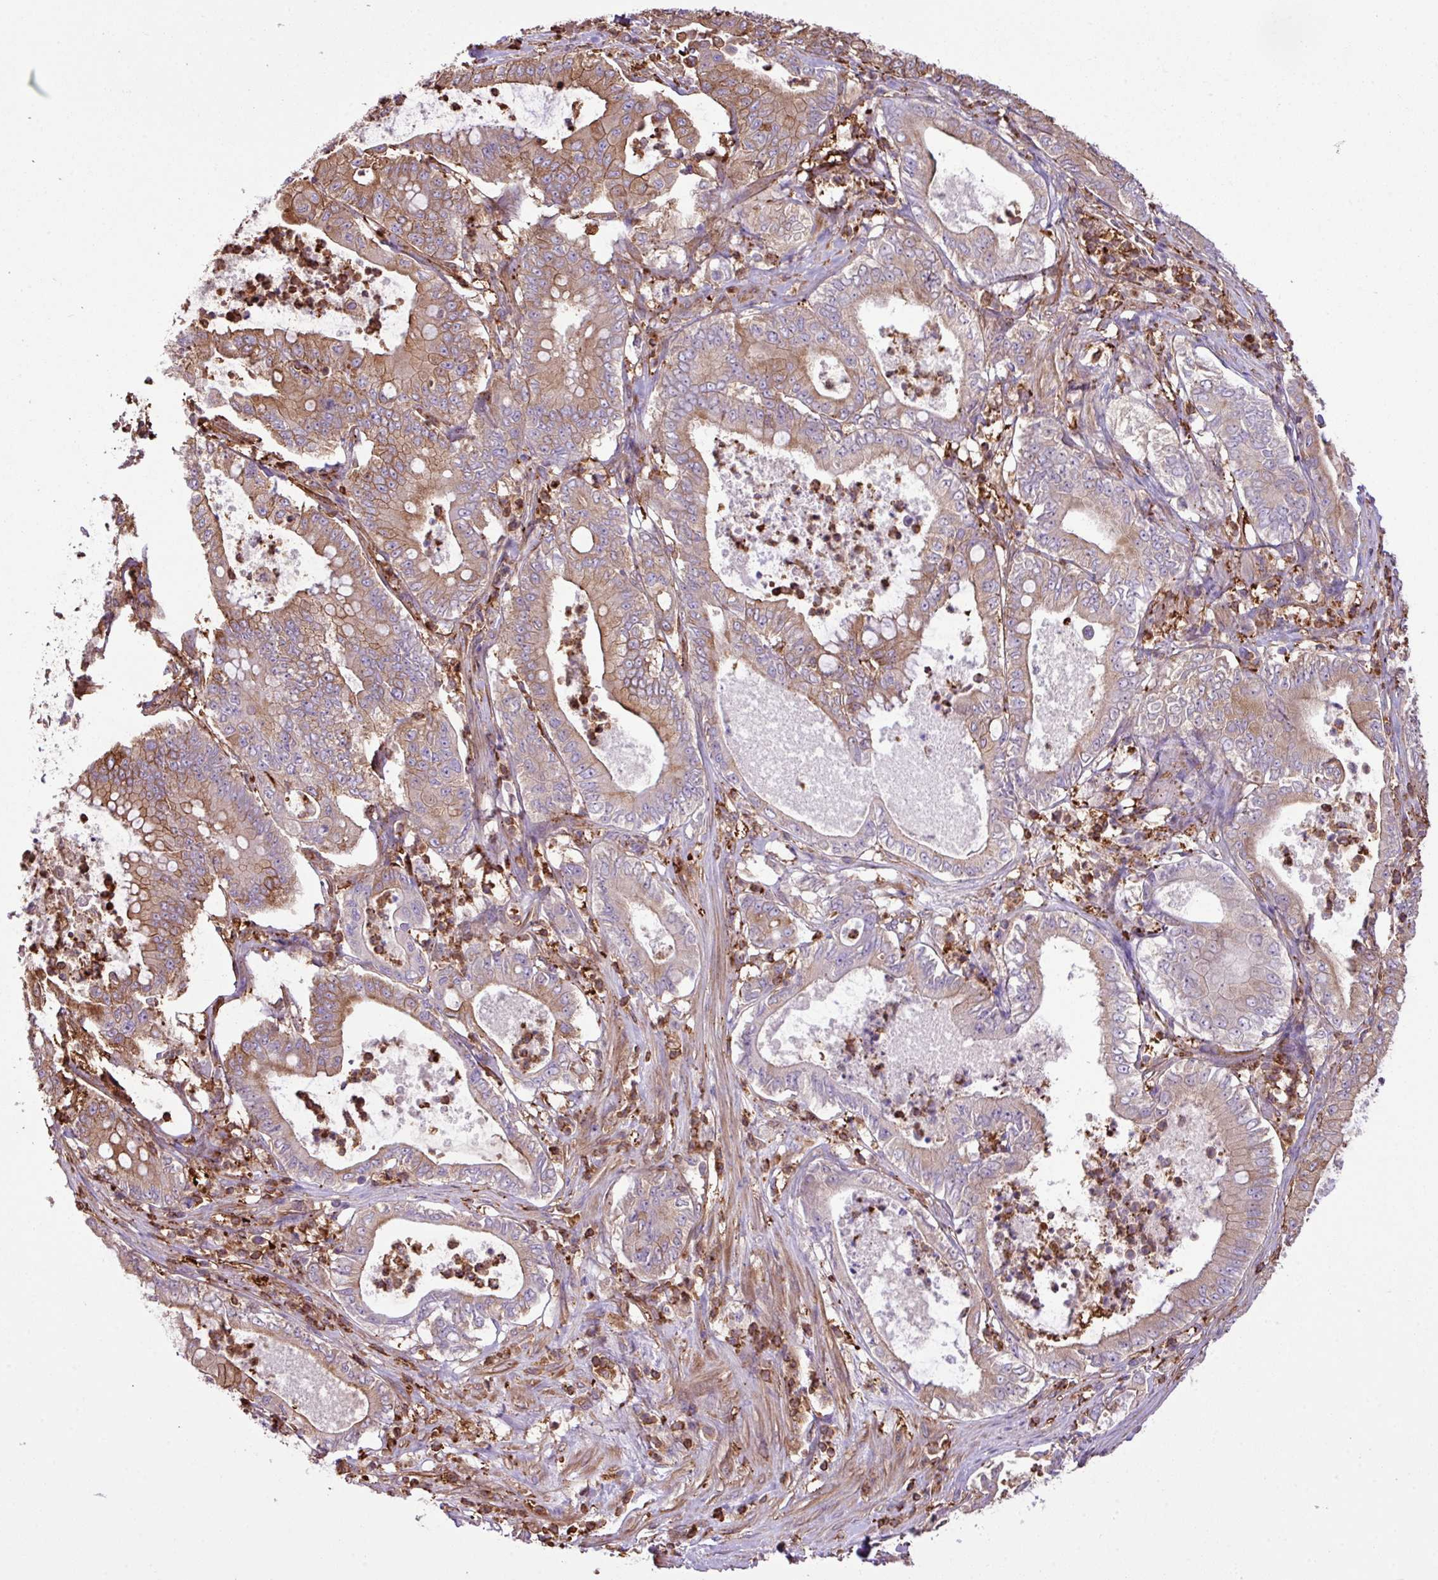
{"staining": {"intensity": "moderate", "quantity": "25%-75%", "location": "cytoplasmic/membranous"}, "tissue": "pancreatic cancer", "cell_type": "Tumor cells", "image_type": "cancer", "snomed": [{"axis": "morphology", "description": "Adenocarcinoma, NOS"}, {"axis": "topography", "description": "Pancreas"}], "caption": "Pancreatic cancer (adenocarcinoma) stained for a protein (brown) exhibits moderate cytoplasmic/membranous positive positivity in about 25%-75% of tumor cells.", "gene": "PGAP6", "patient": {"sex": "male", "age": 71}}